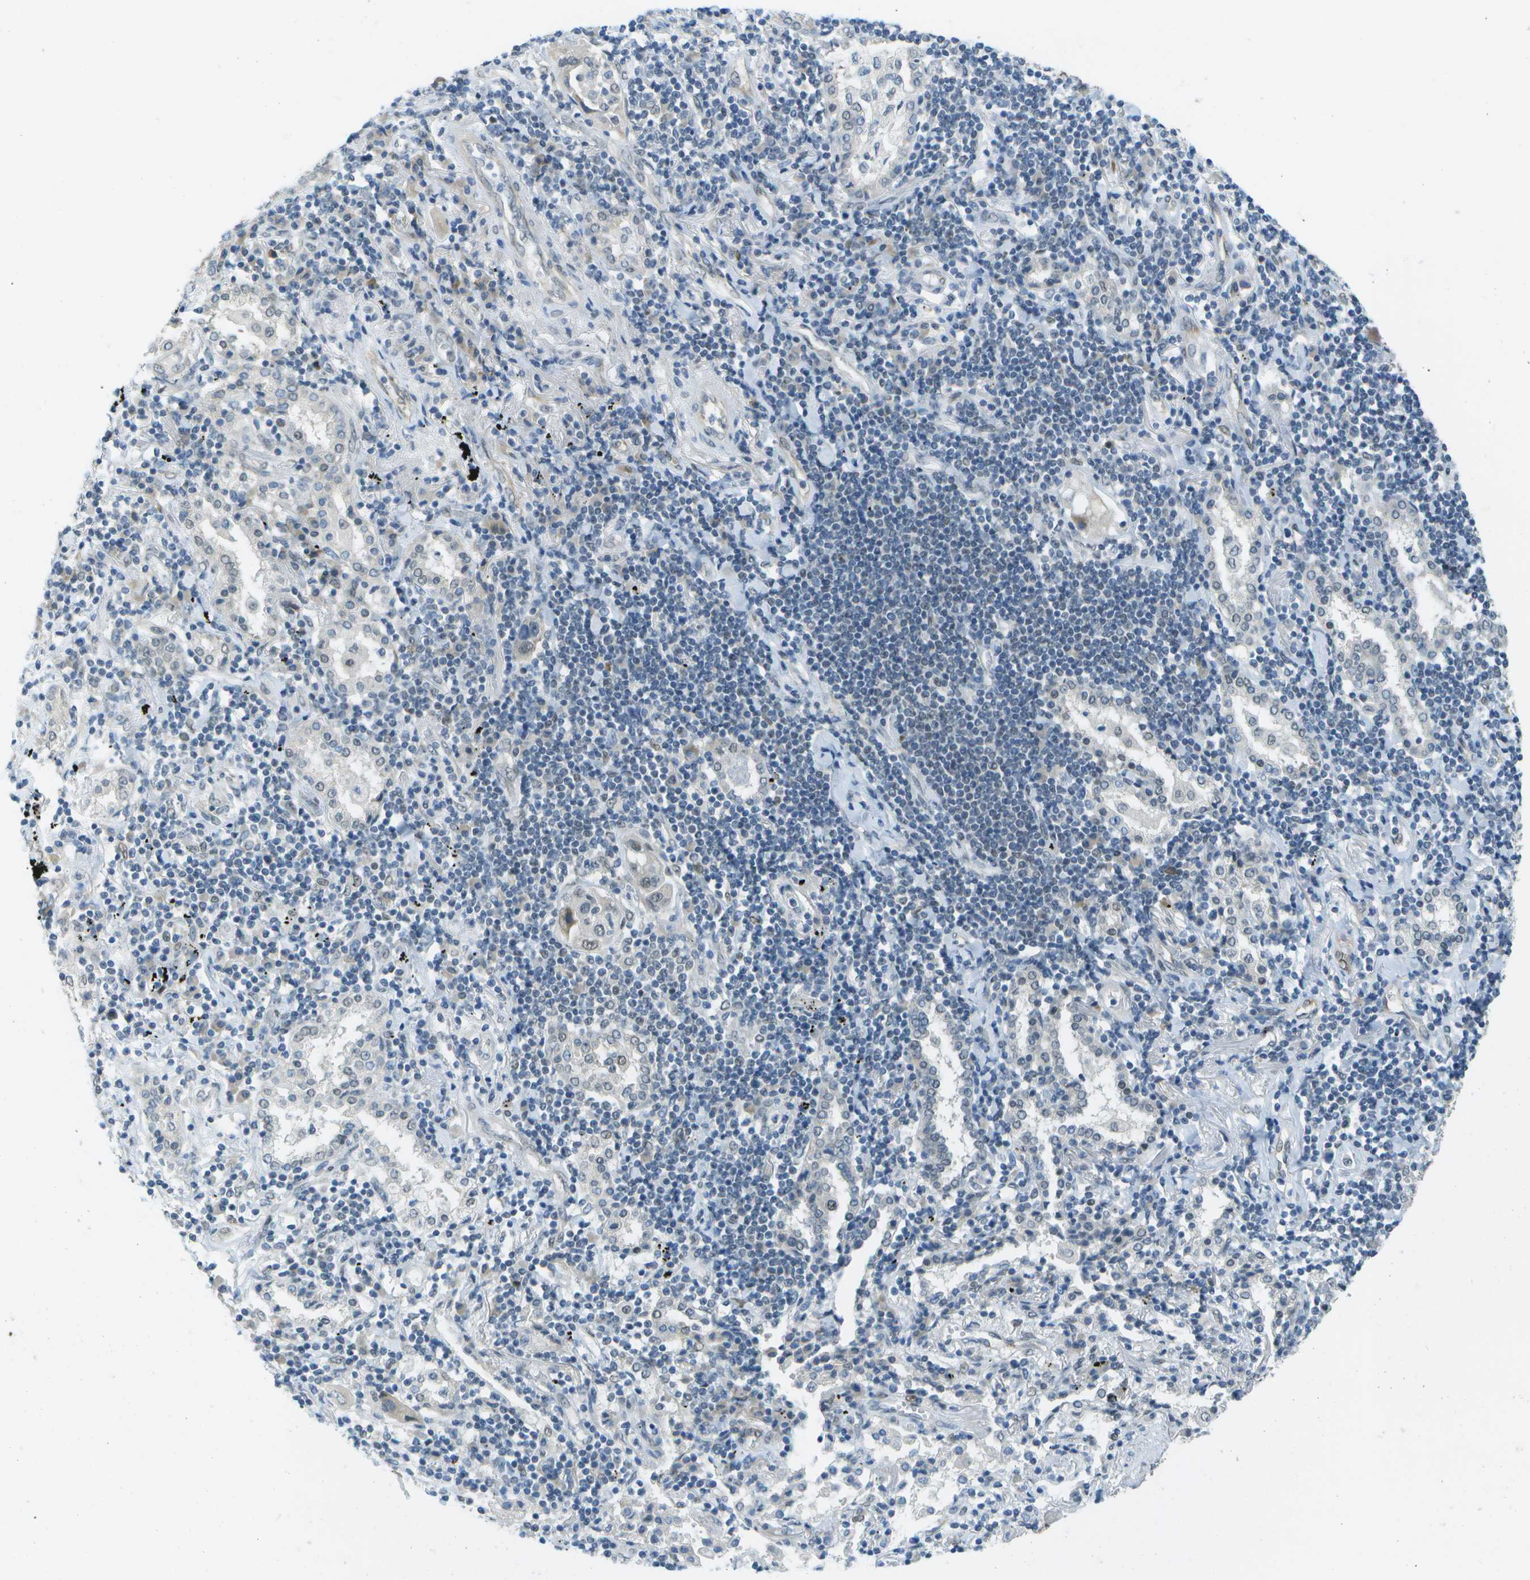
{"staining": {"intensity": "negative", "quantity": "none", "location": "none"}, "tissue": "lung cancer", "cell_type": "Tumor cells", "image_type": "cancer", "snomed": [{"axis": "morphology", "description": "Adenocarcinoma, NOS"}, {"axis": "topography", "description": "Lung"}], "caption": "There is no significant positivity in tumor cells of lung cancer (adenocarcinoma).", "gene": "ARID1B", "patient": {"sex": "female", "age": 65}}